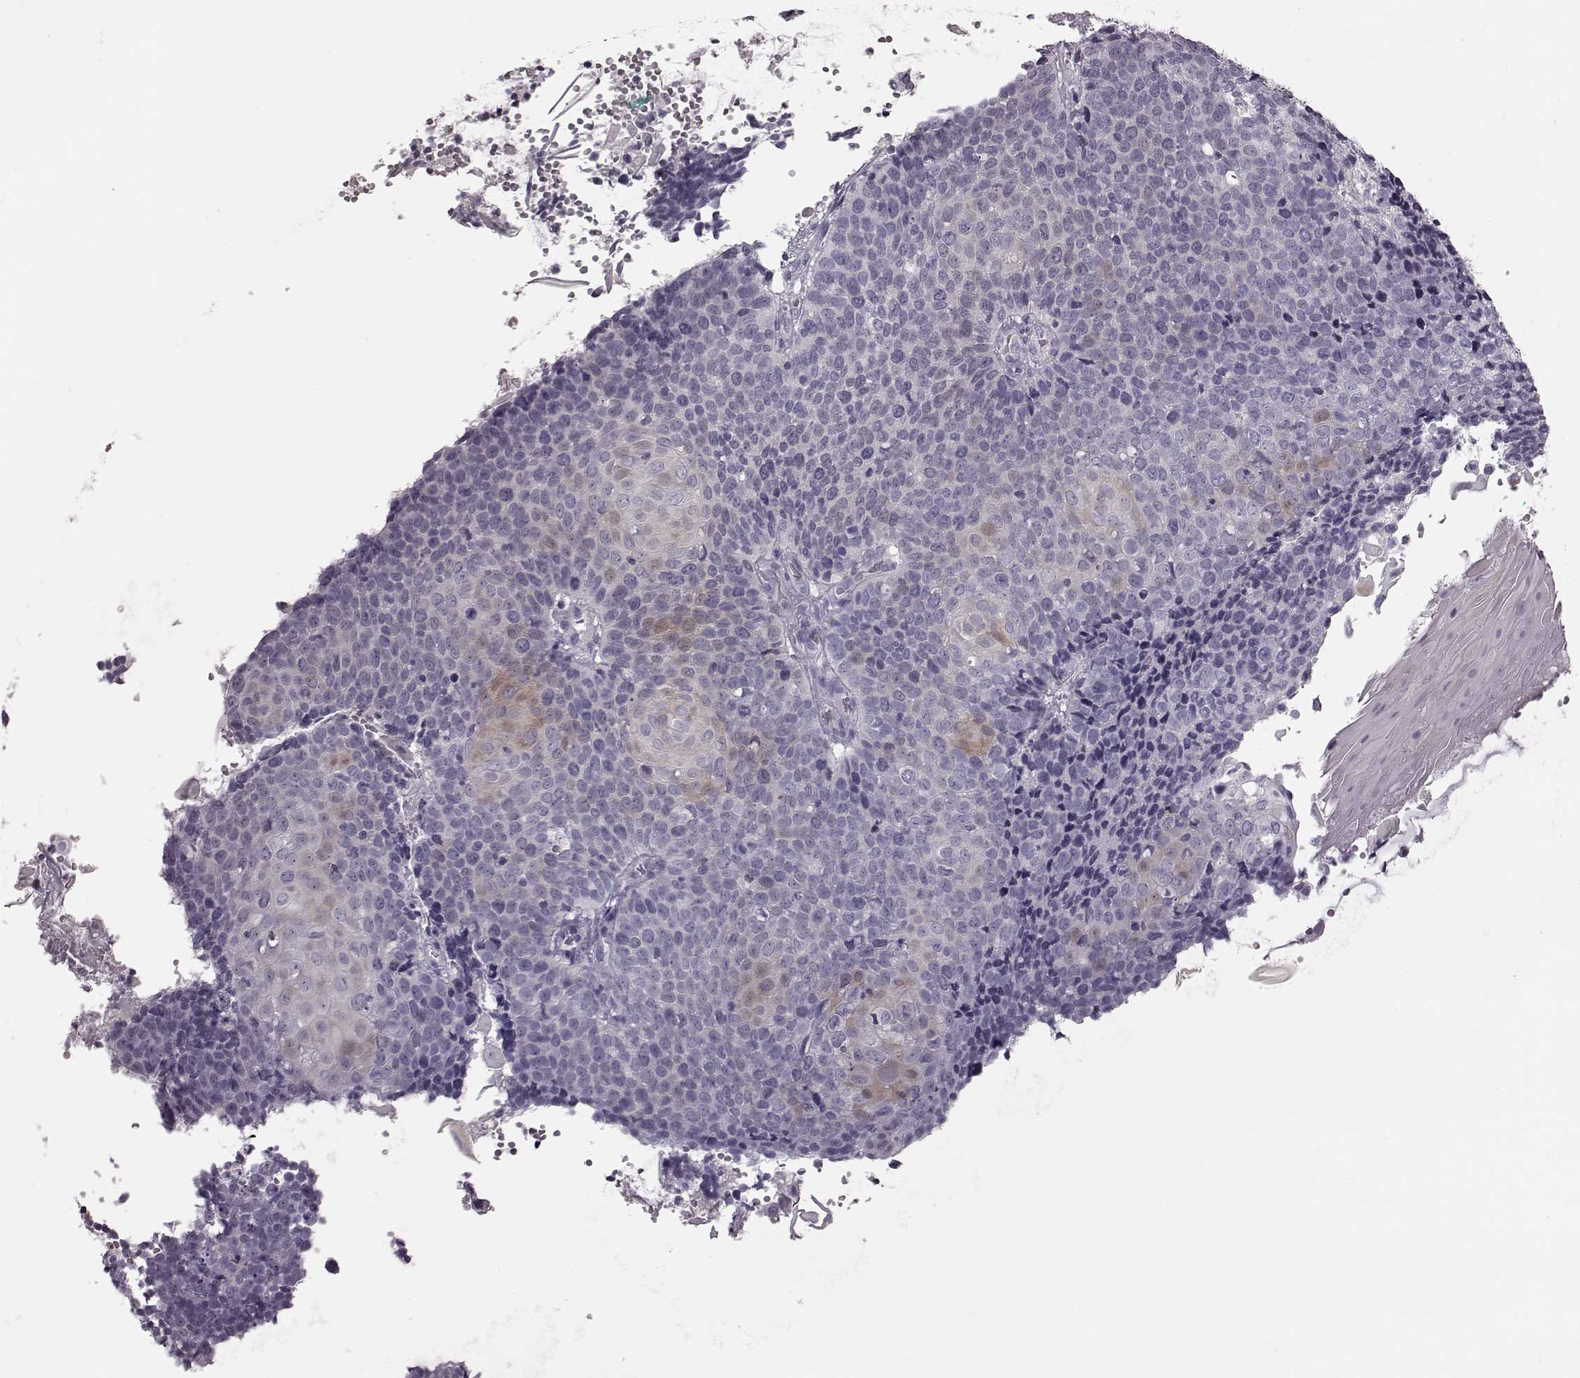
{"staining": {"intensity": "negative", "quantity": "none", "location": "none"}, "tissue": "cervical cancer", "cell_type": "Tumor cells", "image_type": "cancer", "snomed": [{"axis": "morphology", "description": "Squamous cell carcinoma, NOS"}, {"axis": "topography", "description": "Cervix"}], "caption": "This is an immunohistochemistry photomicrograph of human cervical cancer (squamous cell carcinoma). There is no staining in tumor cells.", "gene": "ZNF433", "patient": {"sex": "female", "age": 39}}